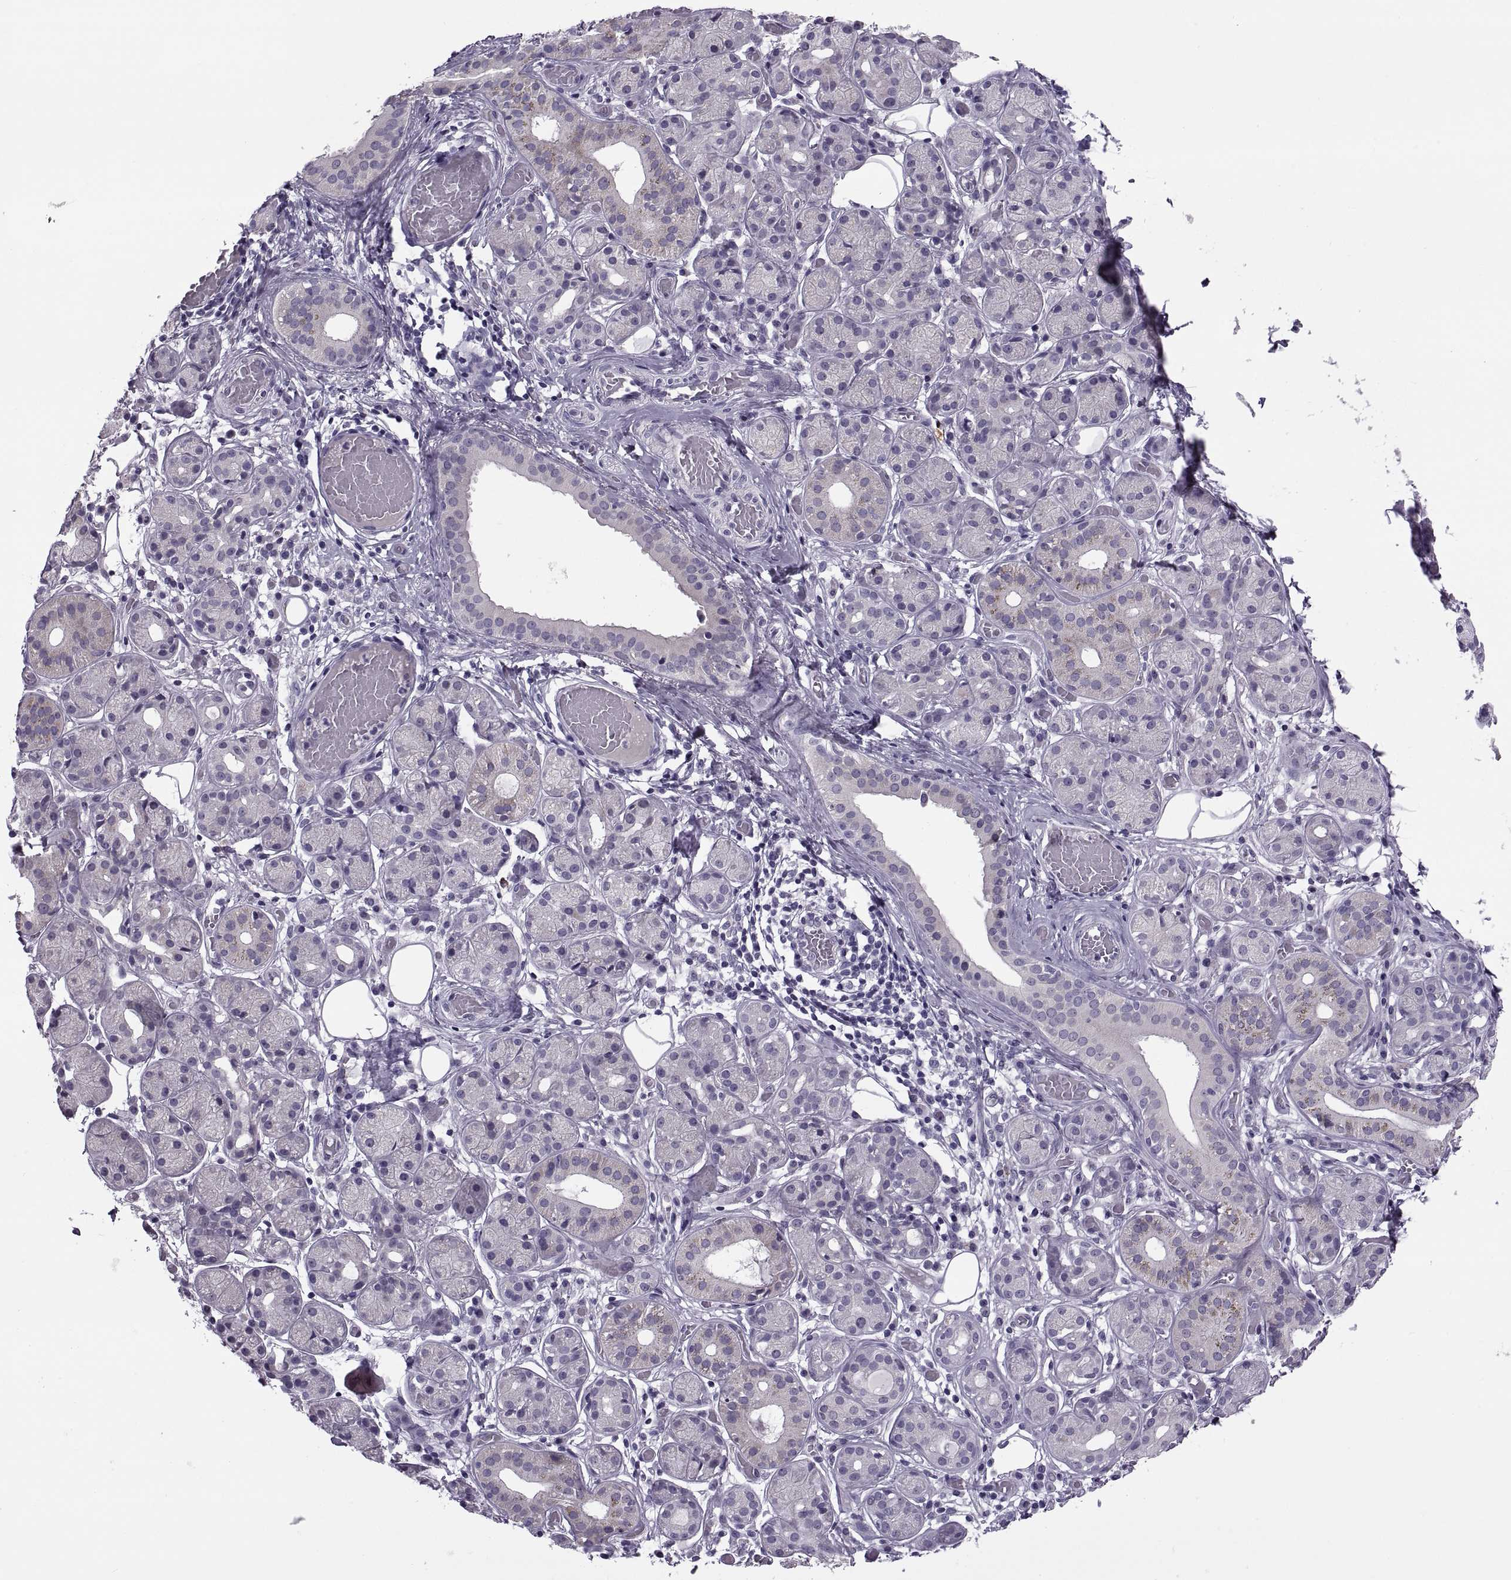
{"staining": {"intensity": "negative", "quantity": "none", "location": "none"}, "tissue": "salivary gland", "cell_type": "Glandular cells", "image_type": "normal", "snomed": [{"axis": "morphology", "description": "Normal tissue, NOS"}, {"axis": "topography", "description": "Salivary gland"}, {"axis": "topography", "description": "Peripheral nerve tissue"}], "caption": "IHC histopathology image of normal salivary gland: human salivary gland stained with DAB (3,3'-diaminobenzidine) exhibits no significant protein staining in glandular cells. Nuclei are stained in blue.", "gene": "MAGEB1", "patient": {"sex": "male", "age": 71}}